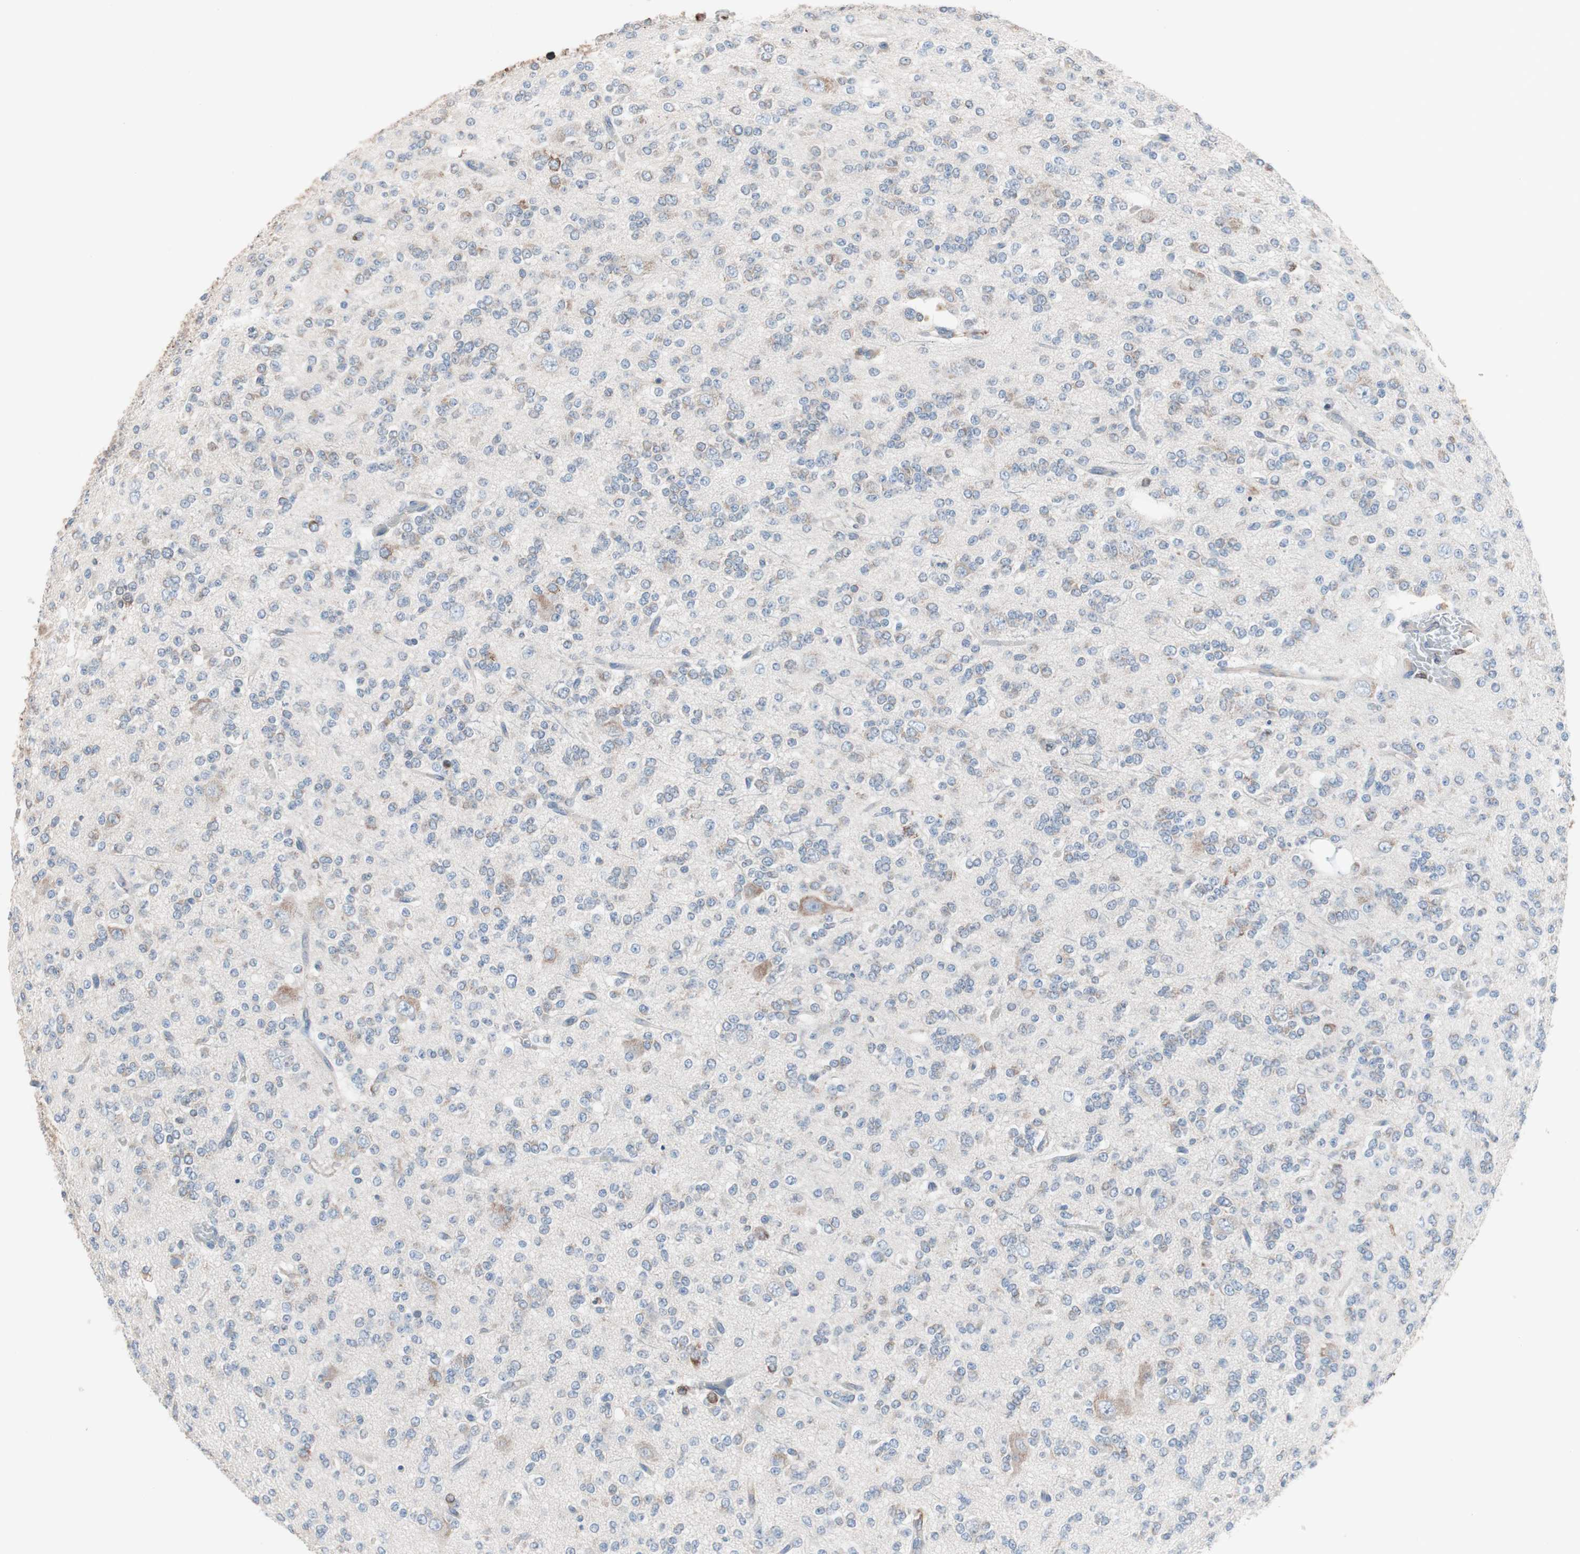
{"staining": {"intensity": "moderate", "quantity": "<25%", "location": "cytoplasmic/membranous"}, "tissue": "glioma", "cell_type": "Tumor cells", "image_type": "cancer", "snomed": [{"axis": "morphology", "description": "Glioma, malignant, Low grade"}, {"axis": "topography", "description": "Brain"}], "caption": "This is an image of IHC staining of malignant glioma (low-grade), which shows moderate positivity in the cytoplasmic/membranous of tumor cells.", "gene": "SLC27A4", "patient": {"sex": "male", "age": 38}}